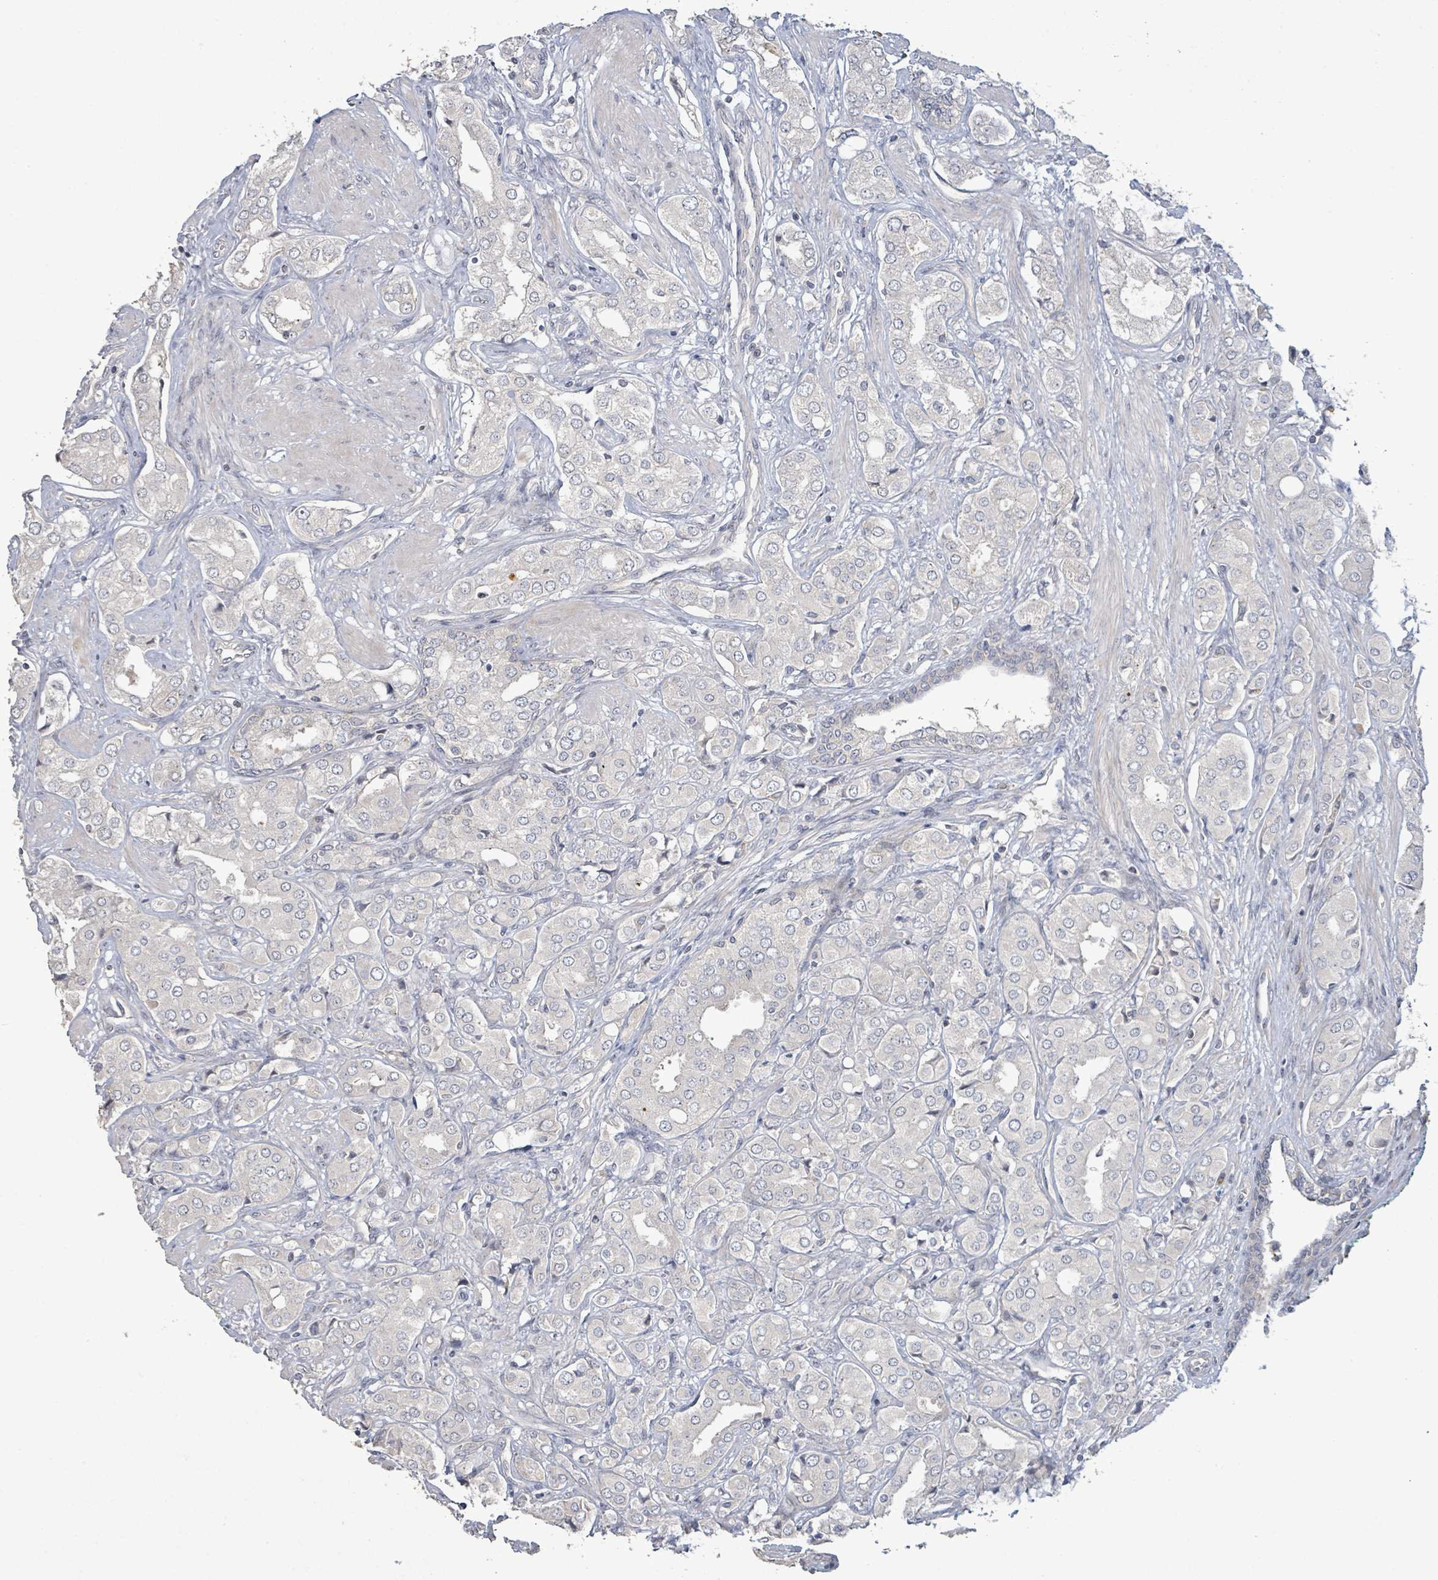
{"staining": {"intensity": "negative", "quantity": "none", "location": "none"}, "tissue": "prostate cancer", "cell_type": "Tumor cells", "image_type": "cancer", "snomed": [{"axis": "morphology", "description": "Adenocarcinoma, High grade"}, {"axis": "topography", "description": "Prostate"}], "caption": "IHC of prostate cancer (adenocarcinoma (high-grade)) displays no expression in tumor cells. The staining is performed using DAB brown chromogen with nuclei counter-stained in using hematoxylin.", "gene": "LILRA4", "patient": {"sex": "male", "age": 71}}